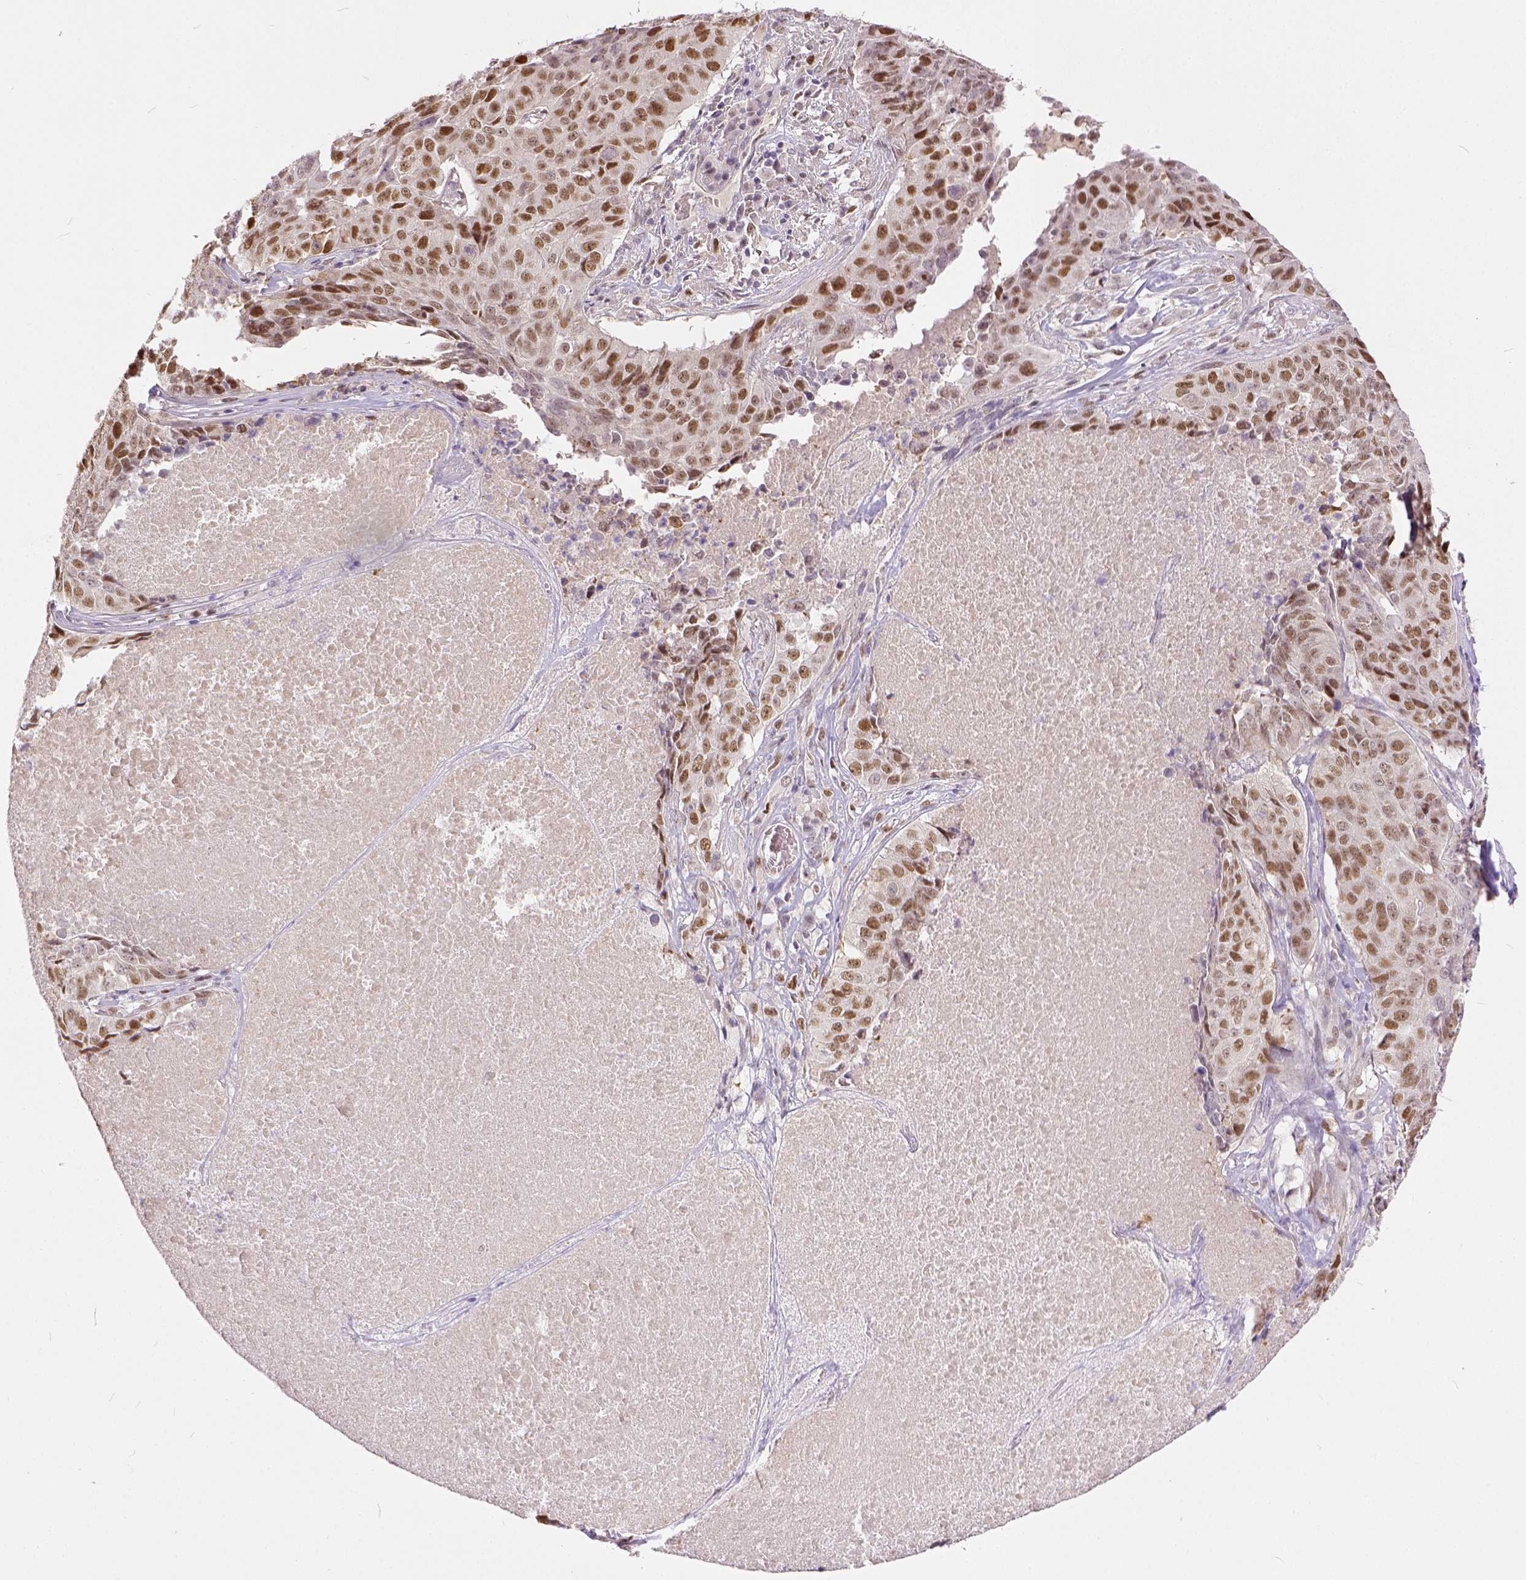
{"staining": {"intensity": "moderate", "quantity": ">75%", "location": "nuclear"}, "tissue": "lung cancer", "cell_type": "Tumor cells", "image_type": "cancer", "snomed": [{"axis": "morphology", "description": "Normal tissue, NOS"}, {"axis": "morphology", "description": "Squamous cell carcinoma, NOS"}, {"axis": "topography", "description": "Bronchus"}, {"axis": "topography", "description": "Lung"}], "caption": "Immunohistochemistry (IHC) of human lung cancer reveals medium levels of moderate nuclear staining in about >75% of tumor cells.", "gene": "ERCC1", "patient": {"sex": "male", "age": 64}}